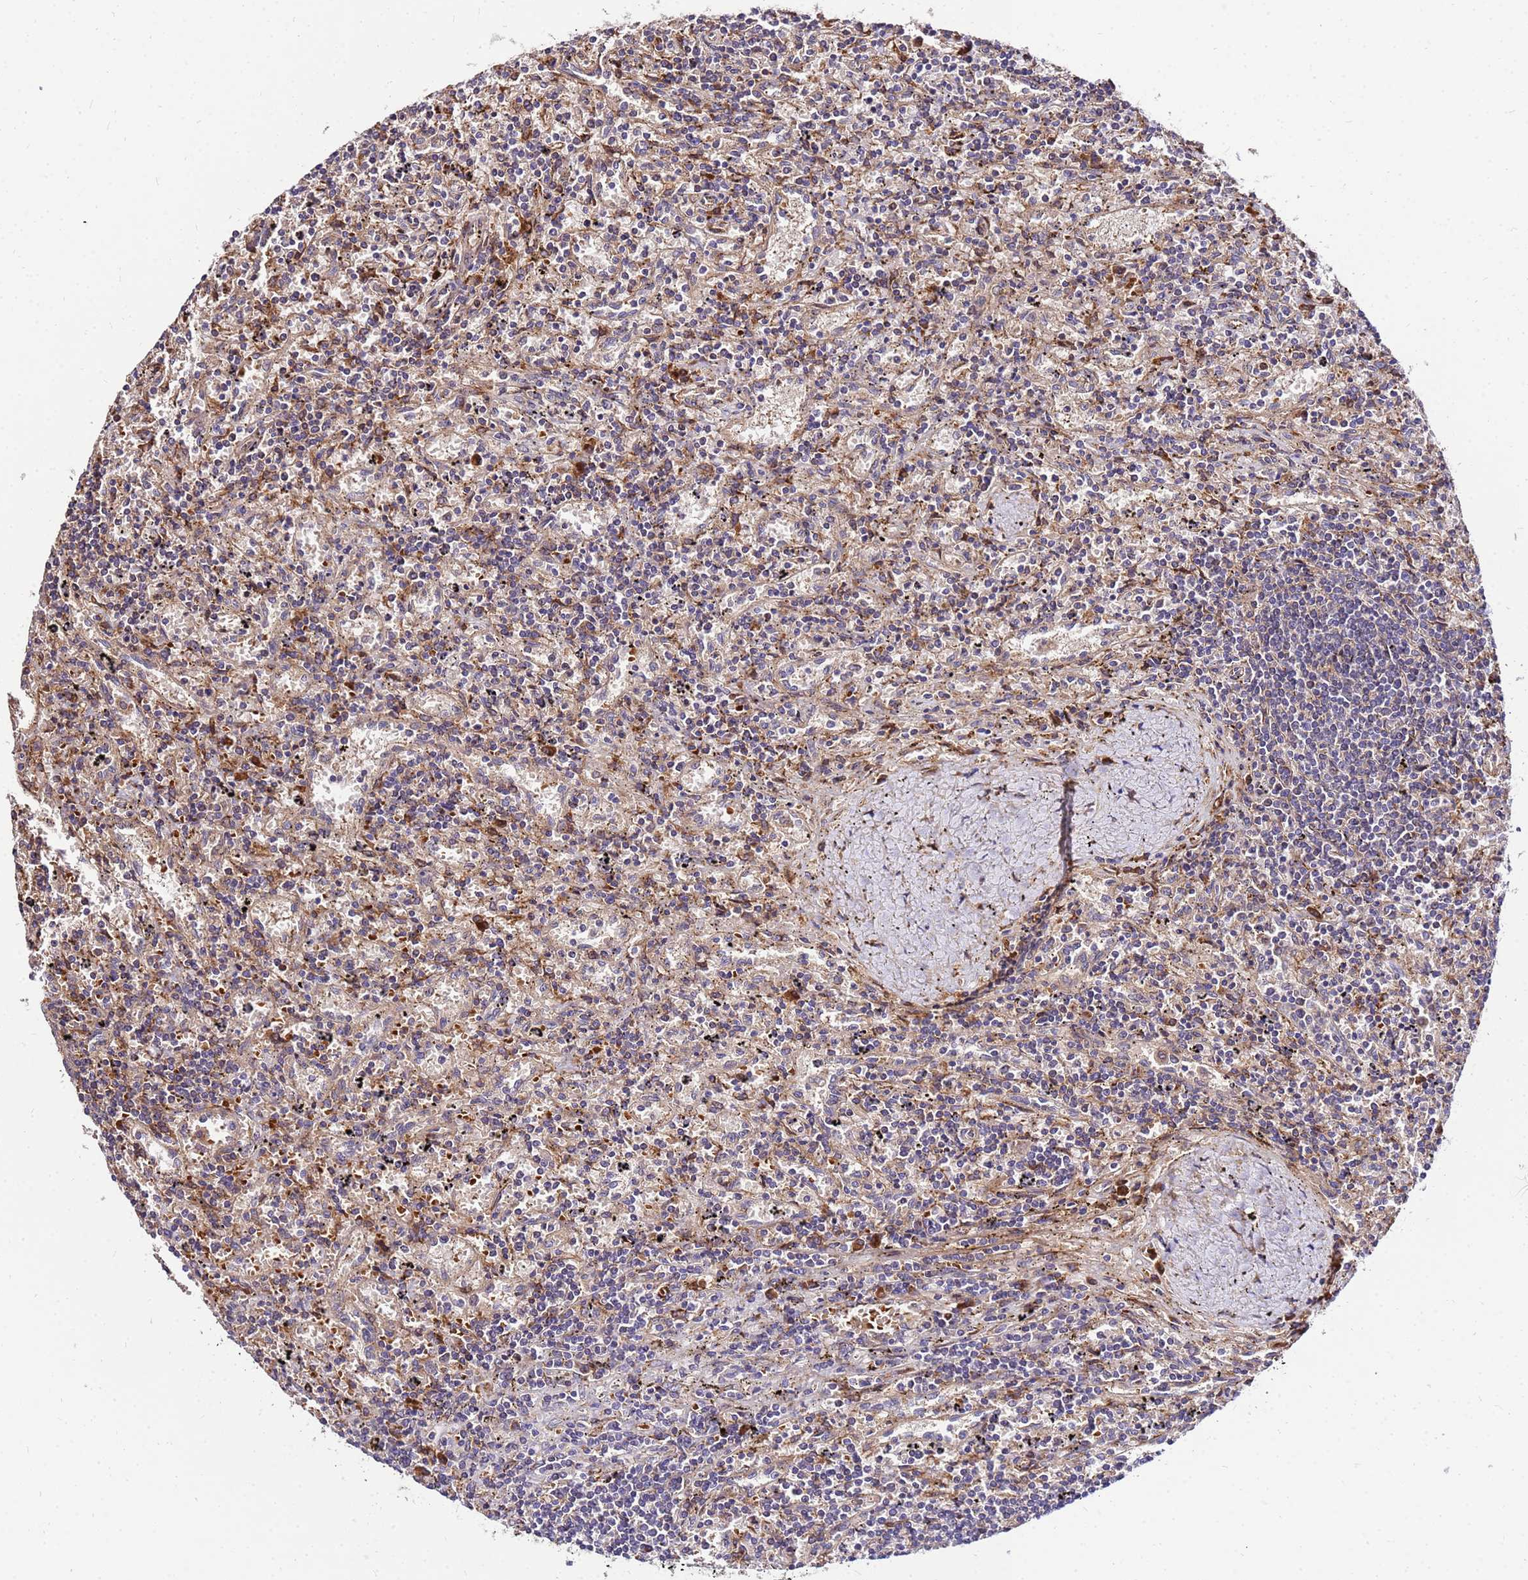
{"staining": {"intensity": "negative", "quantity": "none", "location": "none"}, "tissue": "lymphoma", "cell_type": "Tumor cells", "image_type": "cancer", "snomed": [{"axis": "morphology", "description": "Malignant lymphoma, non-Hodgkin's type, Low grade"}, {"axis": "topography", "description": "Spleen"}], "caption": "Tumor cells are negative for brown protein staining in lymphoma.", "gene": "WWC2", "patient": {"sex": "male", "age": 76}}